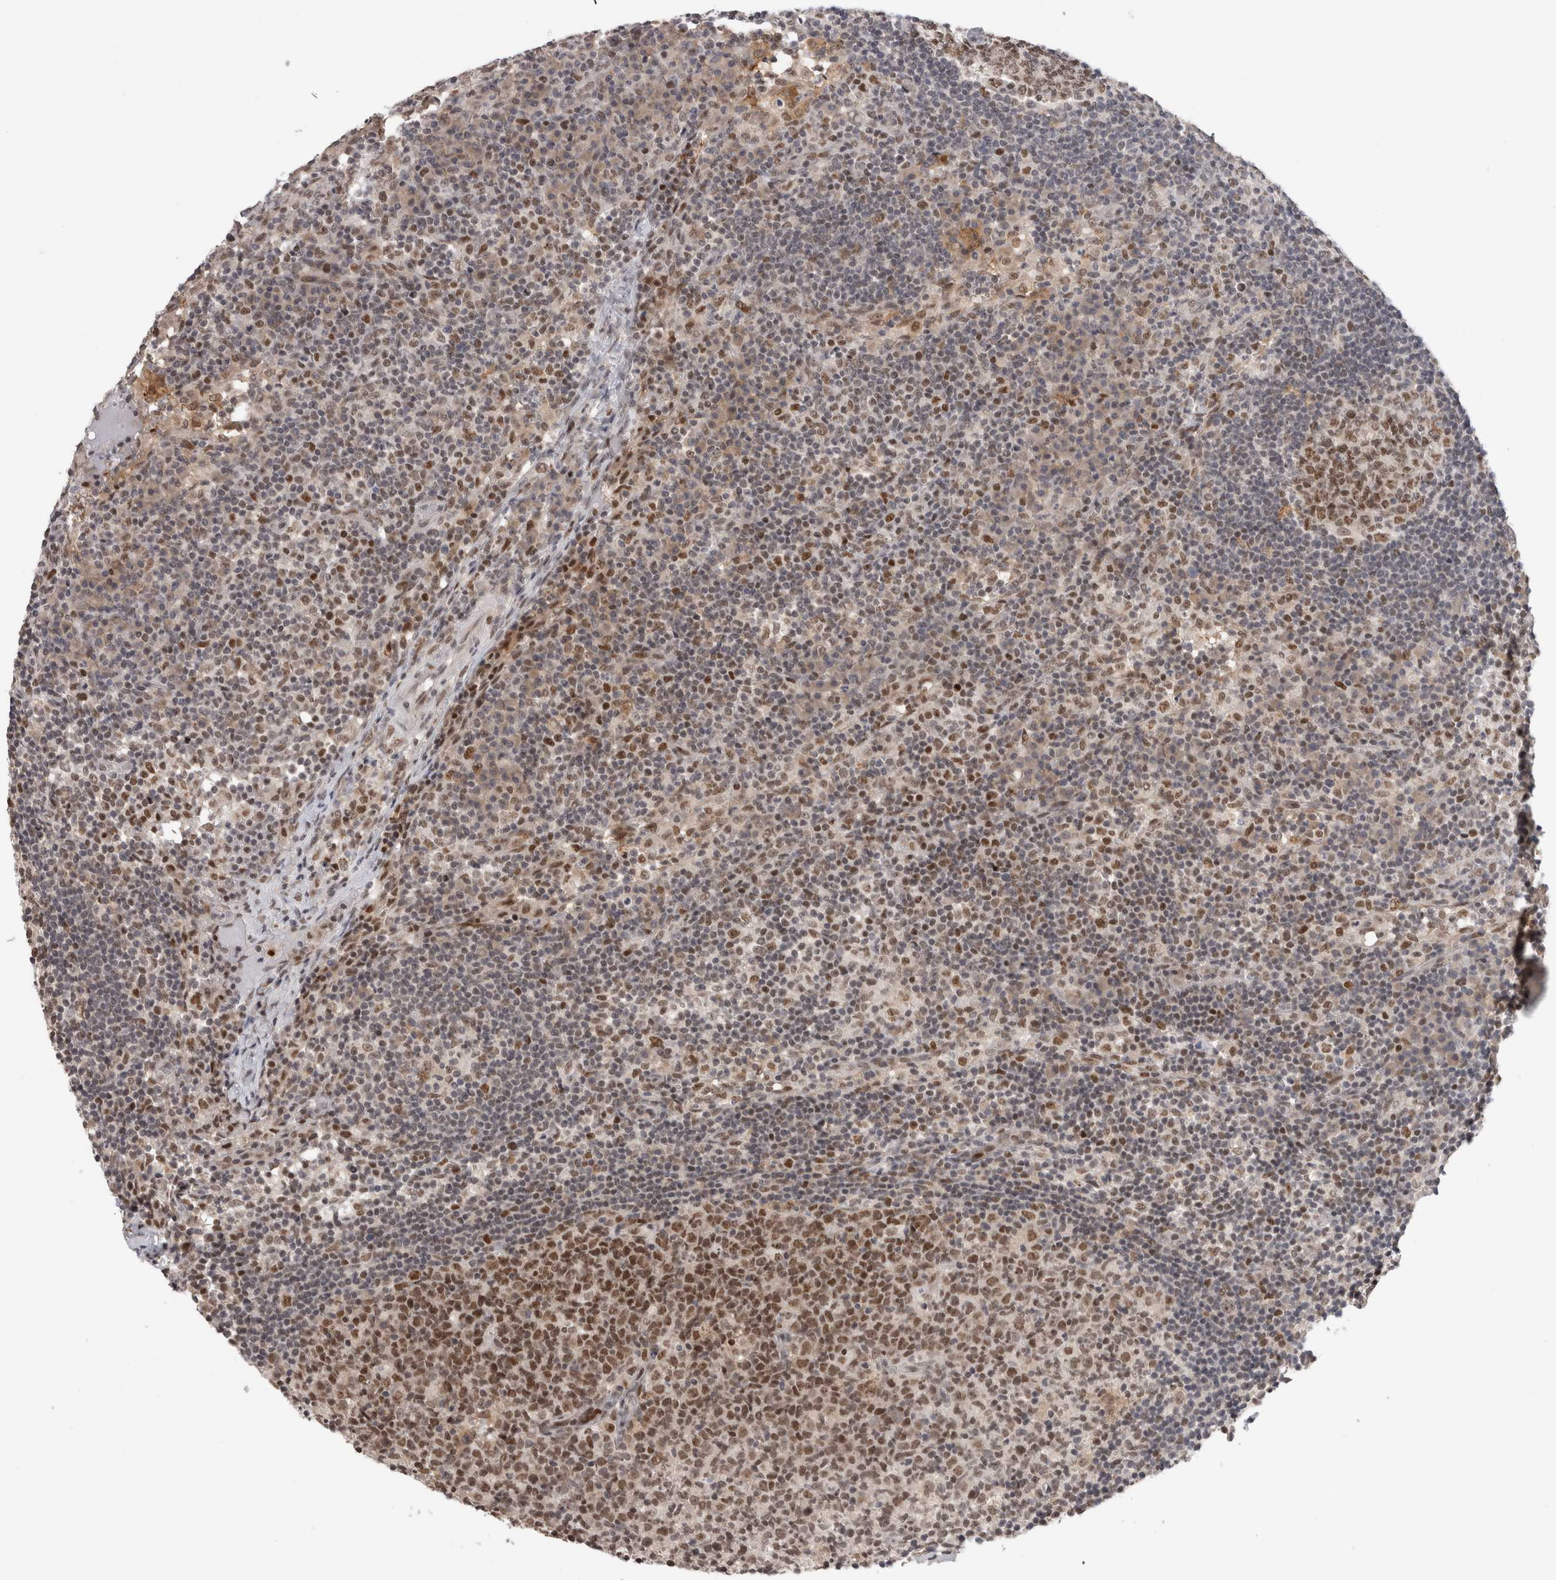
{"staining": {"intensity": "strong", "quantity": ">75%", "location": "nuclear"}, "tissue": "lymph node", "cell_type": "Germinal center cells", "image_type": "normal", "snomed": [{"axis": "morphology", "description": "Normal tissue, NOS"}, {"axis": "morphology", "description": "Inflammation, NOS"}, {"axis": "topography", "description": "Lymph node"}], "caption": "An immunohistochemistry micrograph of unremarkable tissue is shown. Protein staining in brown shows strong nuclear positivity in lymph node within germinal center cells. (DAB (3,3'-diaminobenzidine) IHC with brightfield microscopy, high magnification).", "gene": "ZNF521", "patient": {"sex": "male", "age": 55}}